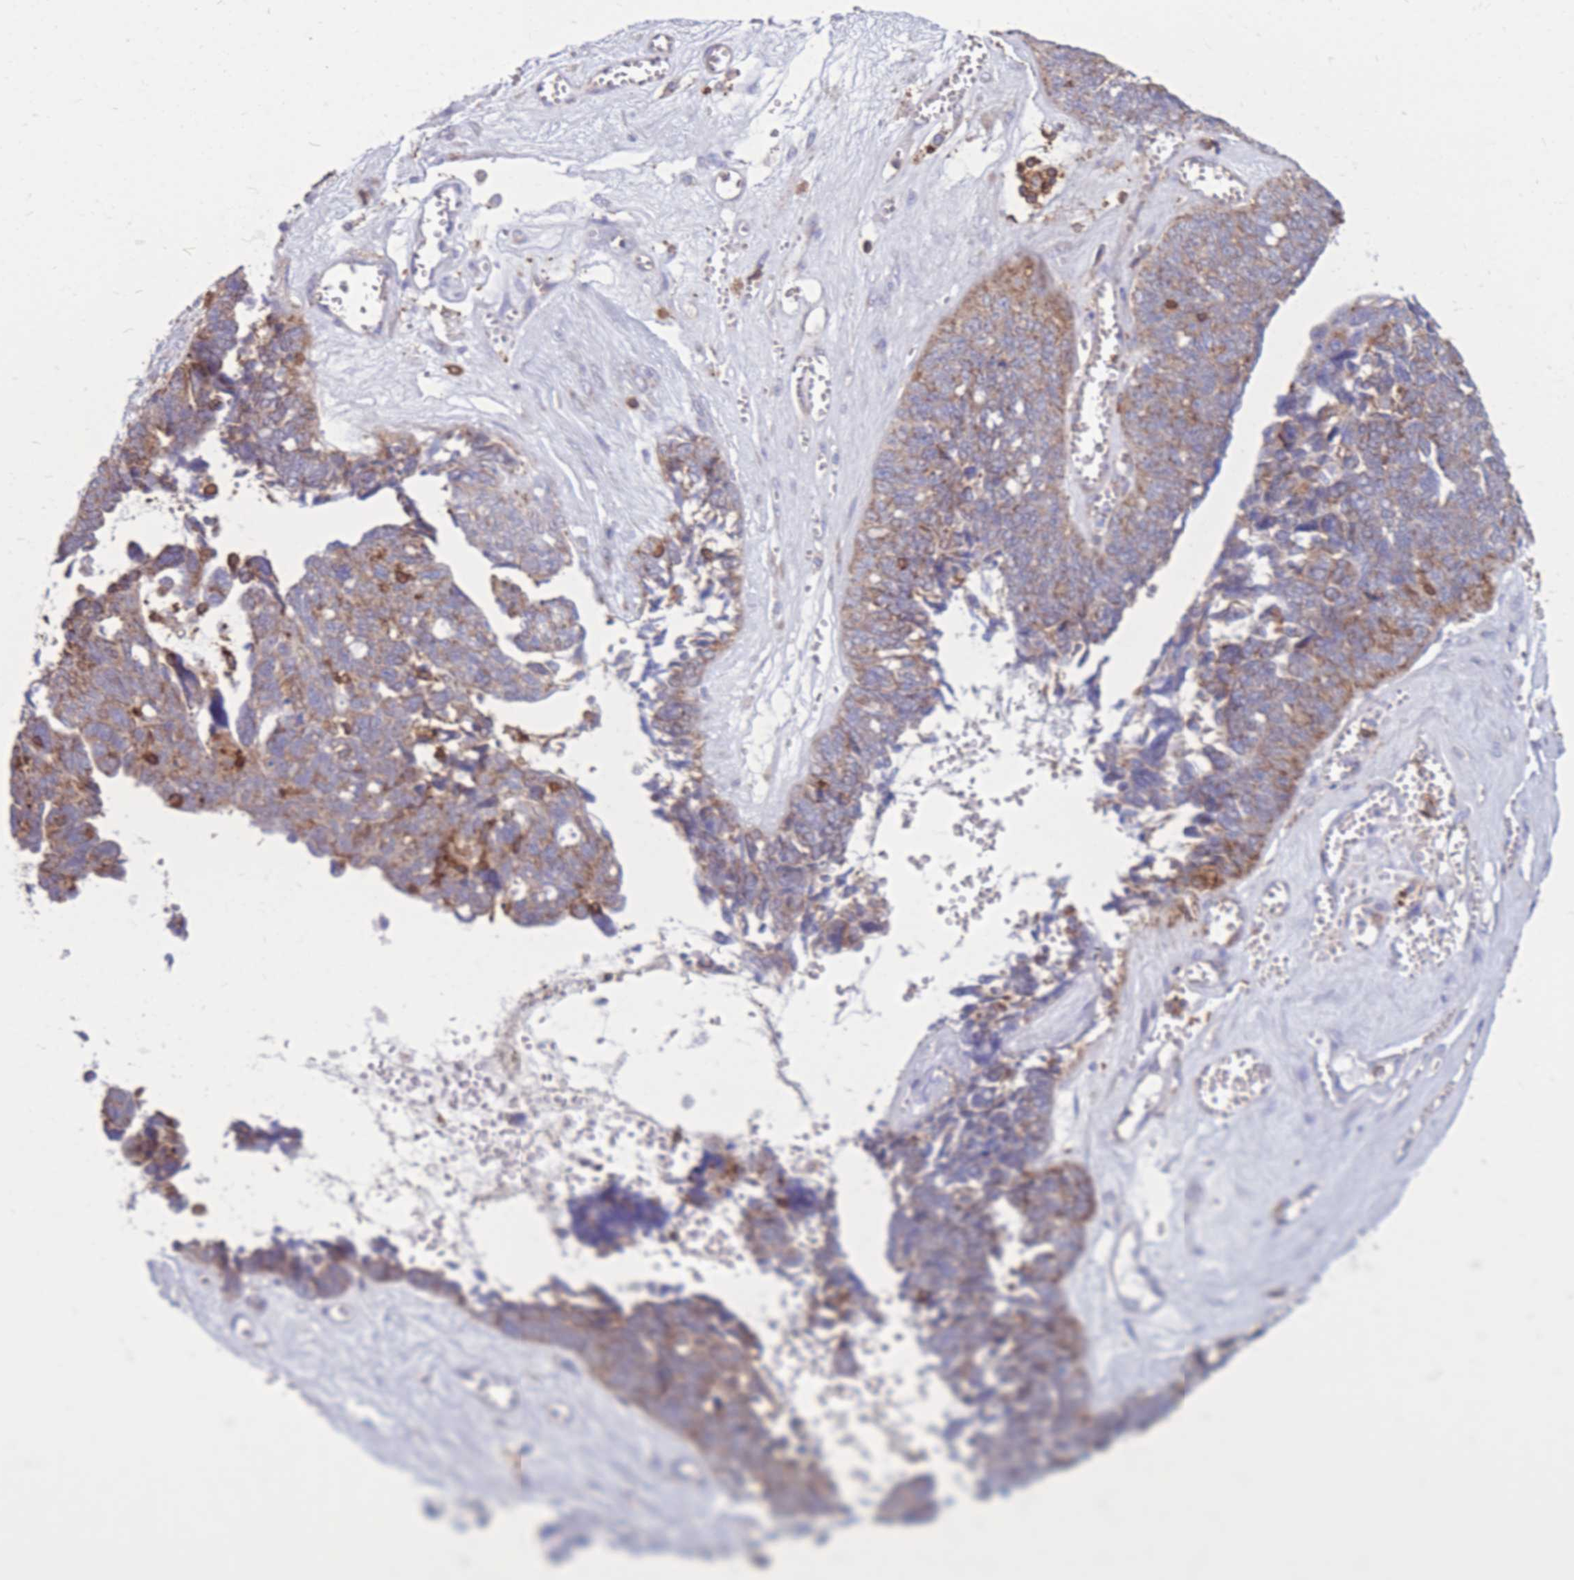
{"staining": {"intensity": "moderate", "quantity": "25%-75%", "location": "cytoplasmic/membranous"}, "tissue": "ovarian cancer", "cell_type": "Tumor cells", "image_type": "cancer", "snomed": [{"axis": "morphology", "description": "Cystadenocarcinoma, serous, NOS"}, {"axis": "topography", "description": "Ovary"}], "caption": "Protein staining of ovarian cancer (serous cystadenocarcinoma) tissue displays moderate cytoplasmic/membranous staining in approximately 25%-75% of tumor cells. Ihc stains the protein in brown and the nuclei are stained blue.", "gene": "MRPL54", "patient": {"sex": "female", "age": 79}}